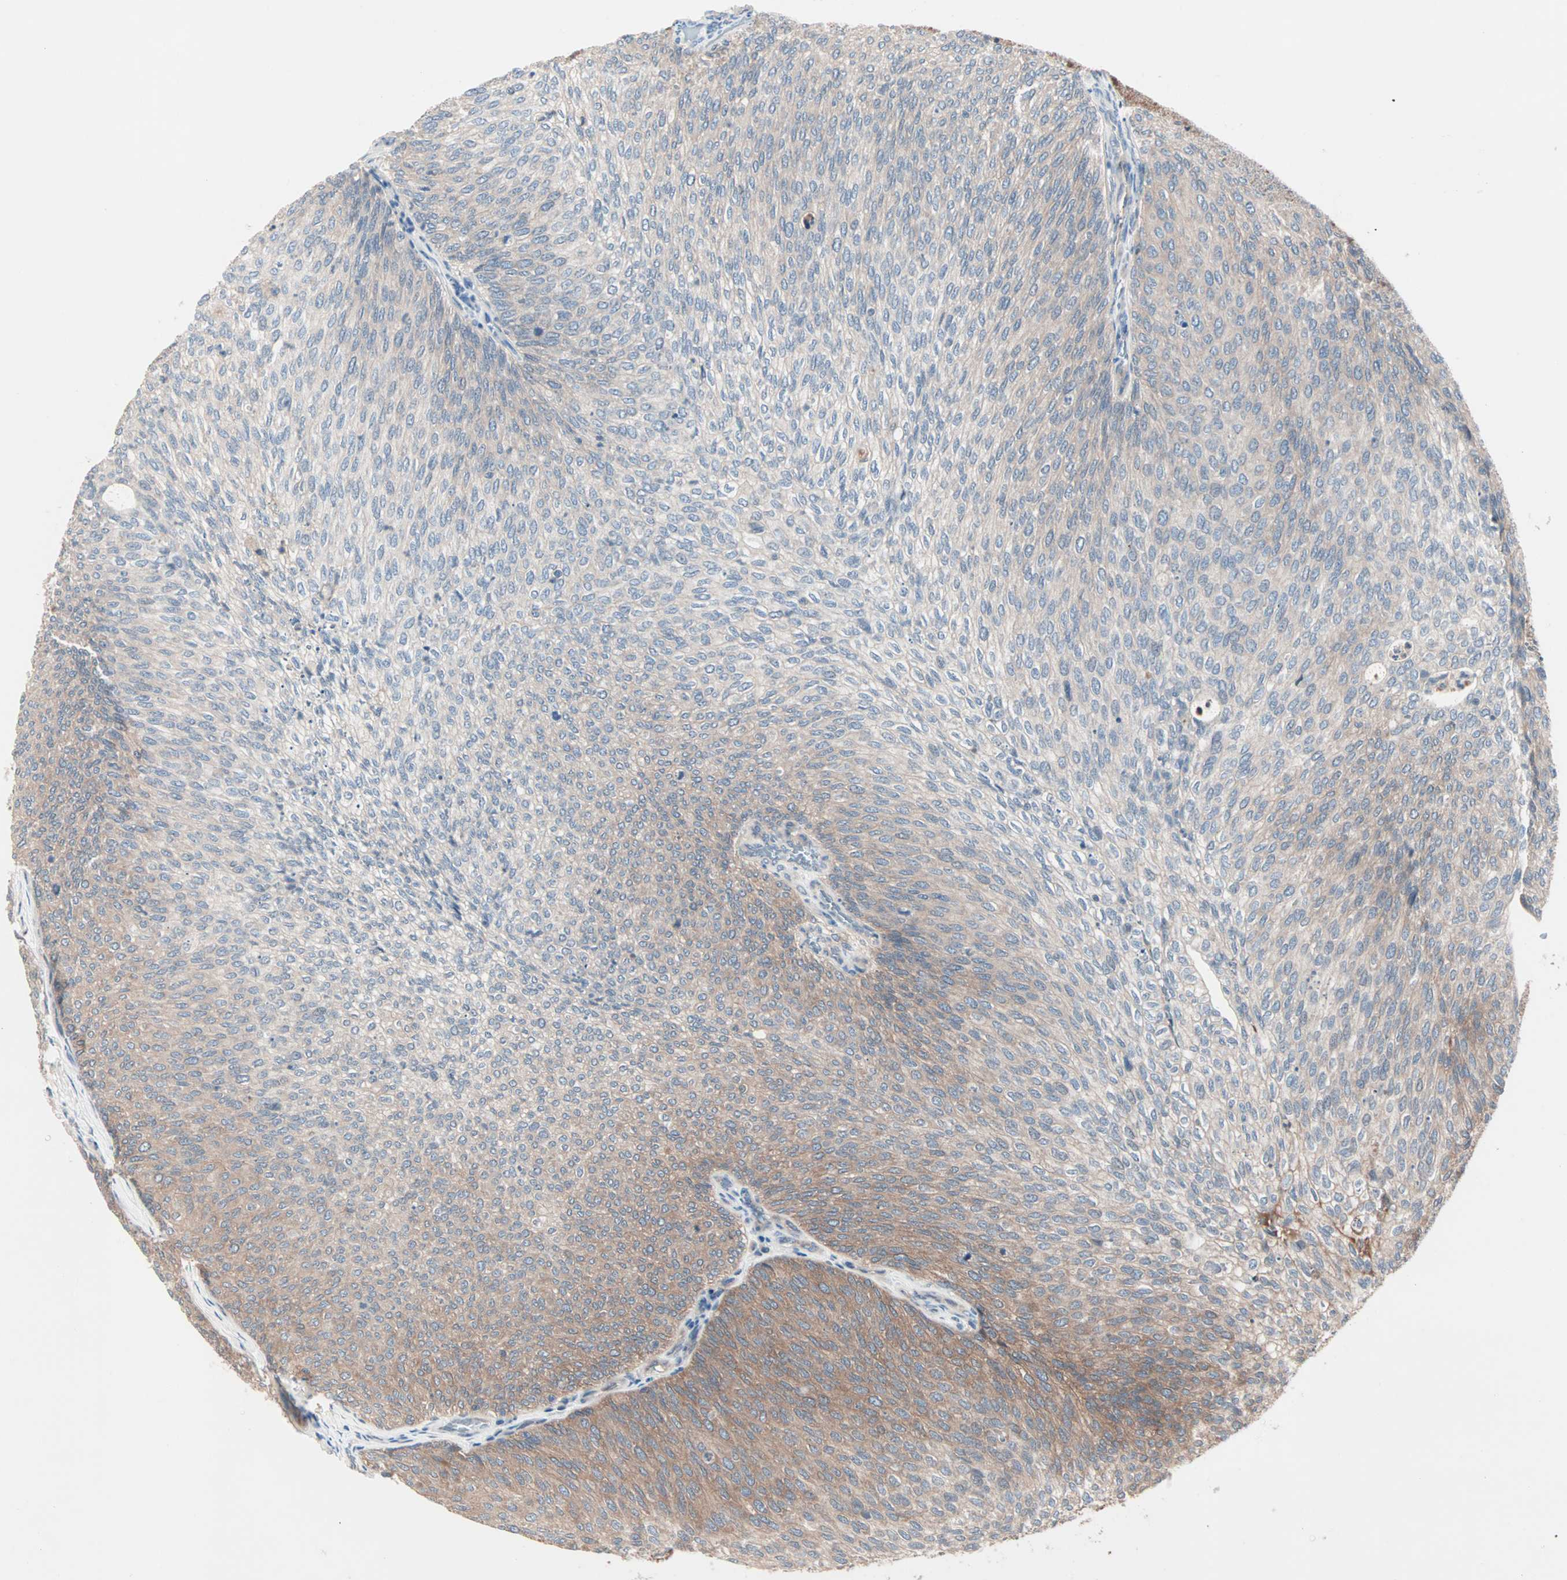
{"staining": {"intensity": "weak", "quantity": "<25%", "location": "cytoplasmic/membranous"}, "tissue": "urothelial cancer", "cell_type": "Tumor cells", "image_type": "cancer", "snomed": [{"axis": "morphology", "description": "Urothelial carcinoma, Low grade"}, {"axis": "topography", "description": "Urinary bladder"}], "caption": "Protein analysis of urothelial cancer displays no significant staining in tumor cells.", "gene": "CAD", "patient": {"sex": "female", "age": 79}}